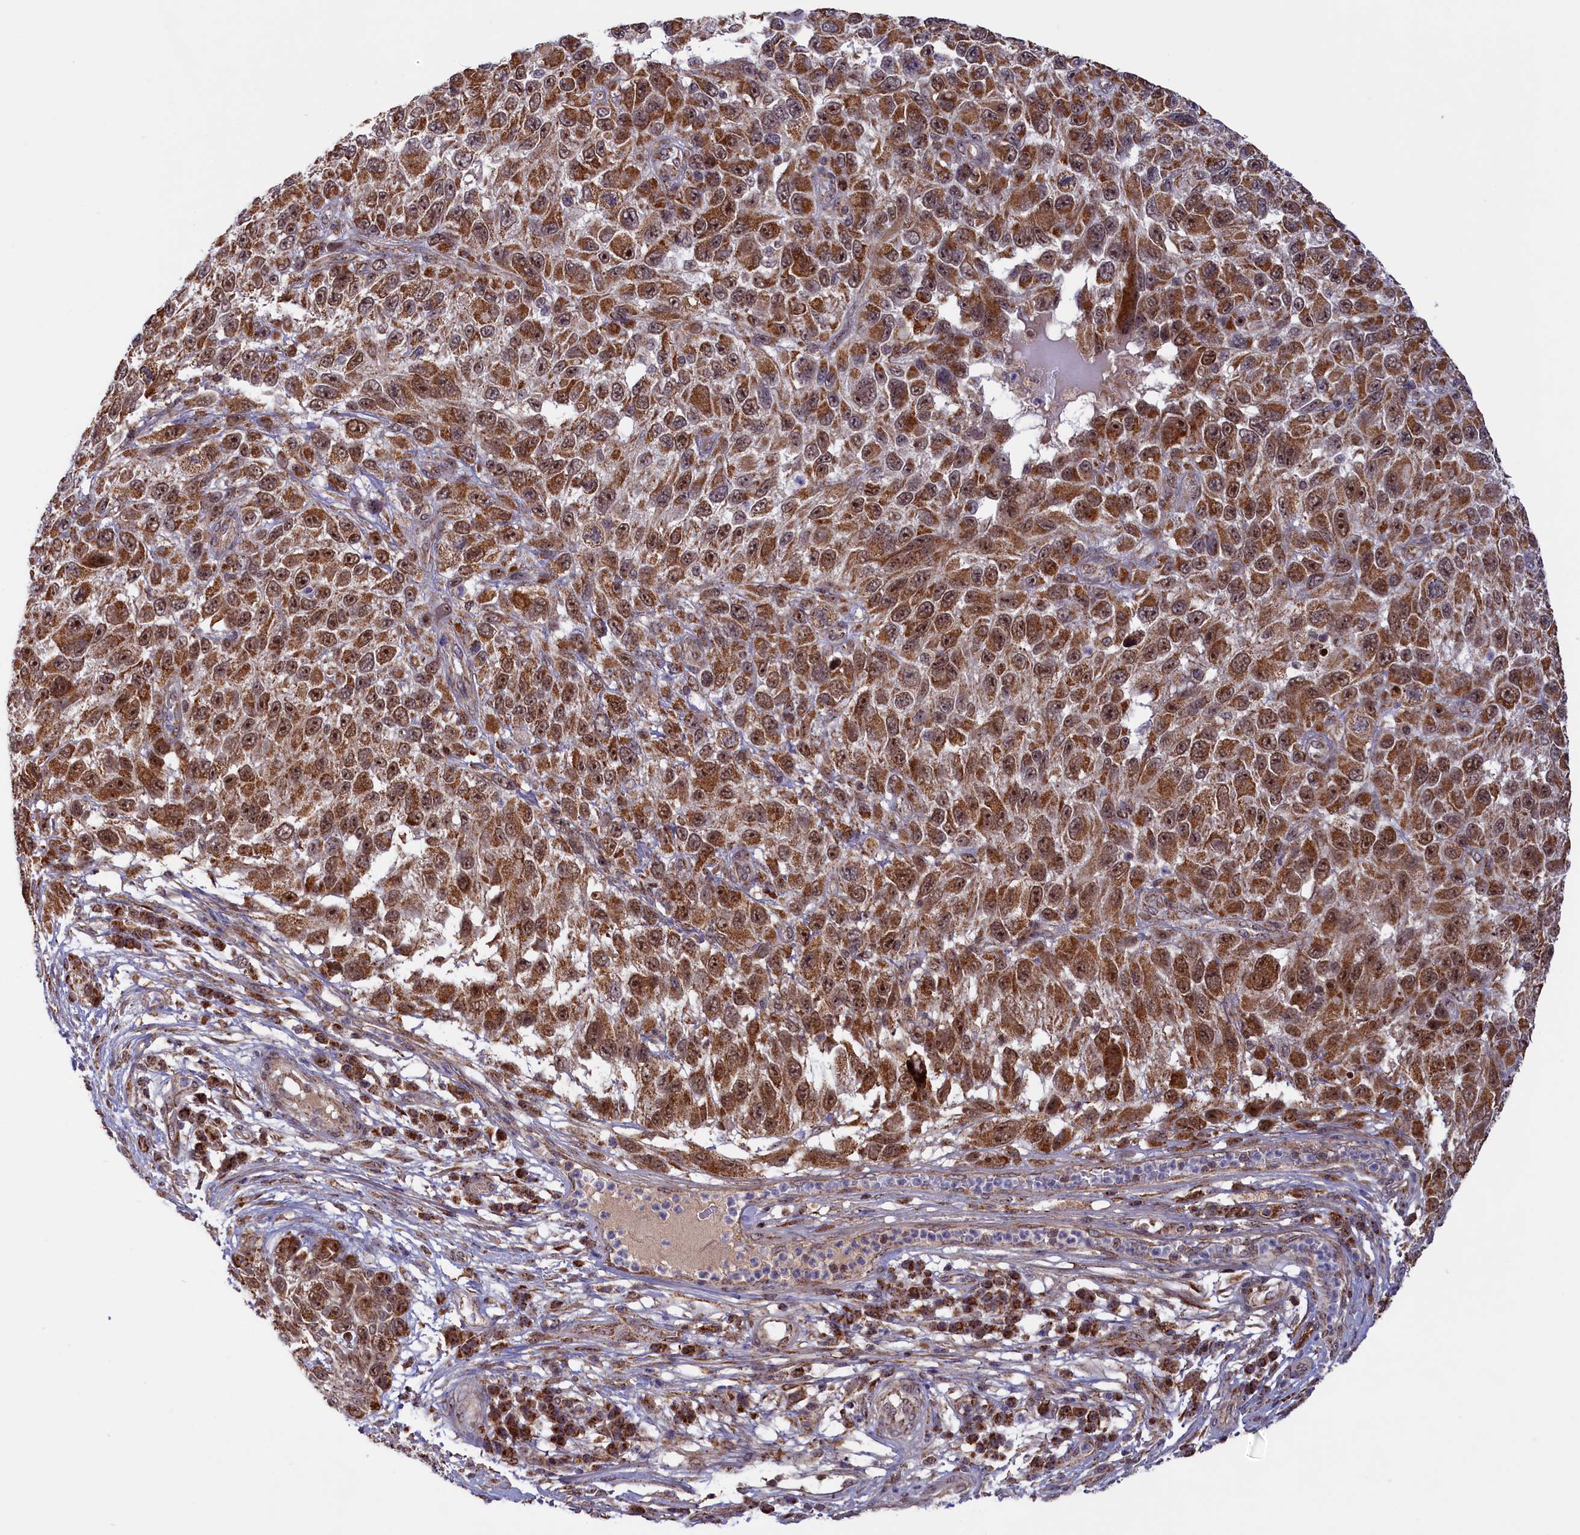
{"staining": {"intensity": "strong", "quantity": ">75%", "location": "cytoplasmic/membranous"}, "tissue": "melanoma", "cell_type": "Tumor cells", "image_type": "cancer", "snomed": [{"axis": "morphology", "description": "Malignant melanoma, NOS"}, {"axis": "topography", "description": "Skin"}], "caption": "Immunohistochemistry (IHC) photomicrograph of neoplastic tissue: malignant melanoma stained using immunohistochemistry (IHC) displays high levels of strong protein expression localized specifically in the cytoplasmic/membranous of tumor cells, appearing as a cytoplasmic/membranous brown color.", "gene": "DUS3L", "patient": {"sex": "female", "age": 96}}